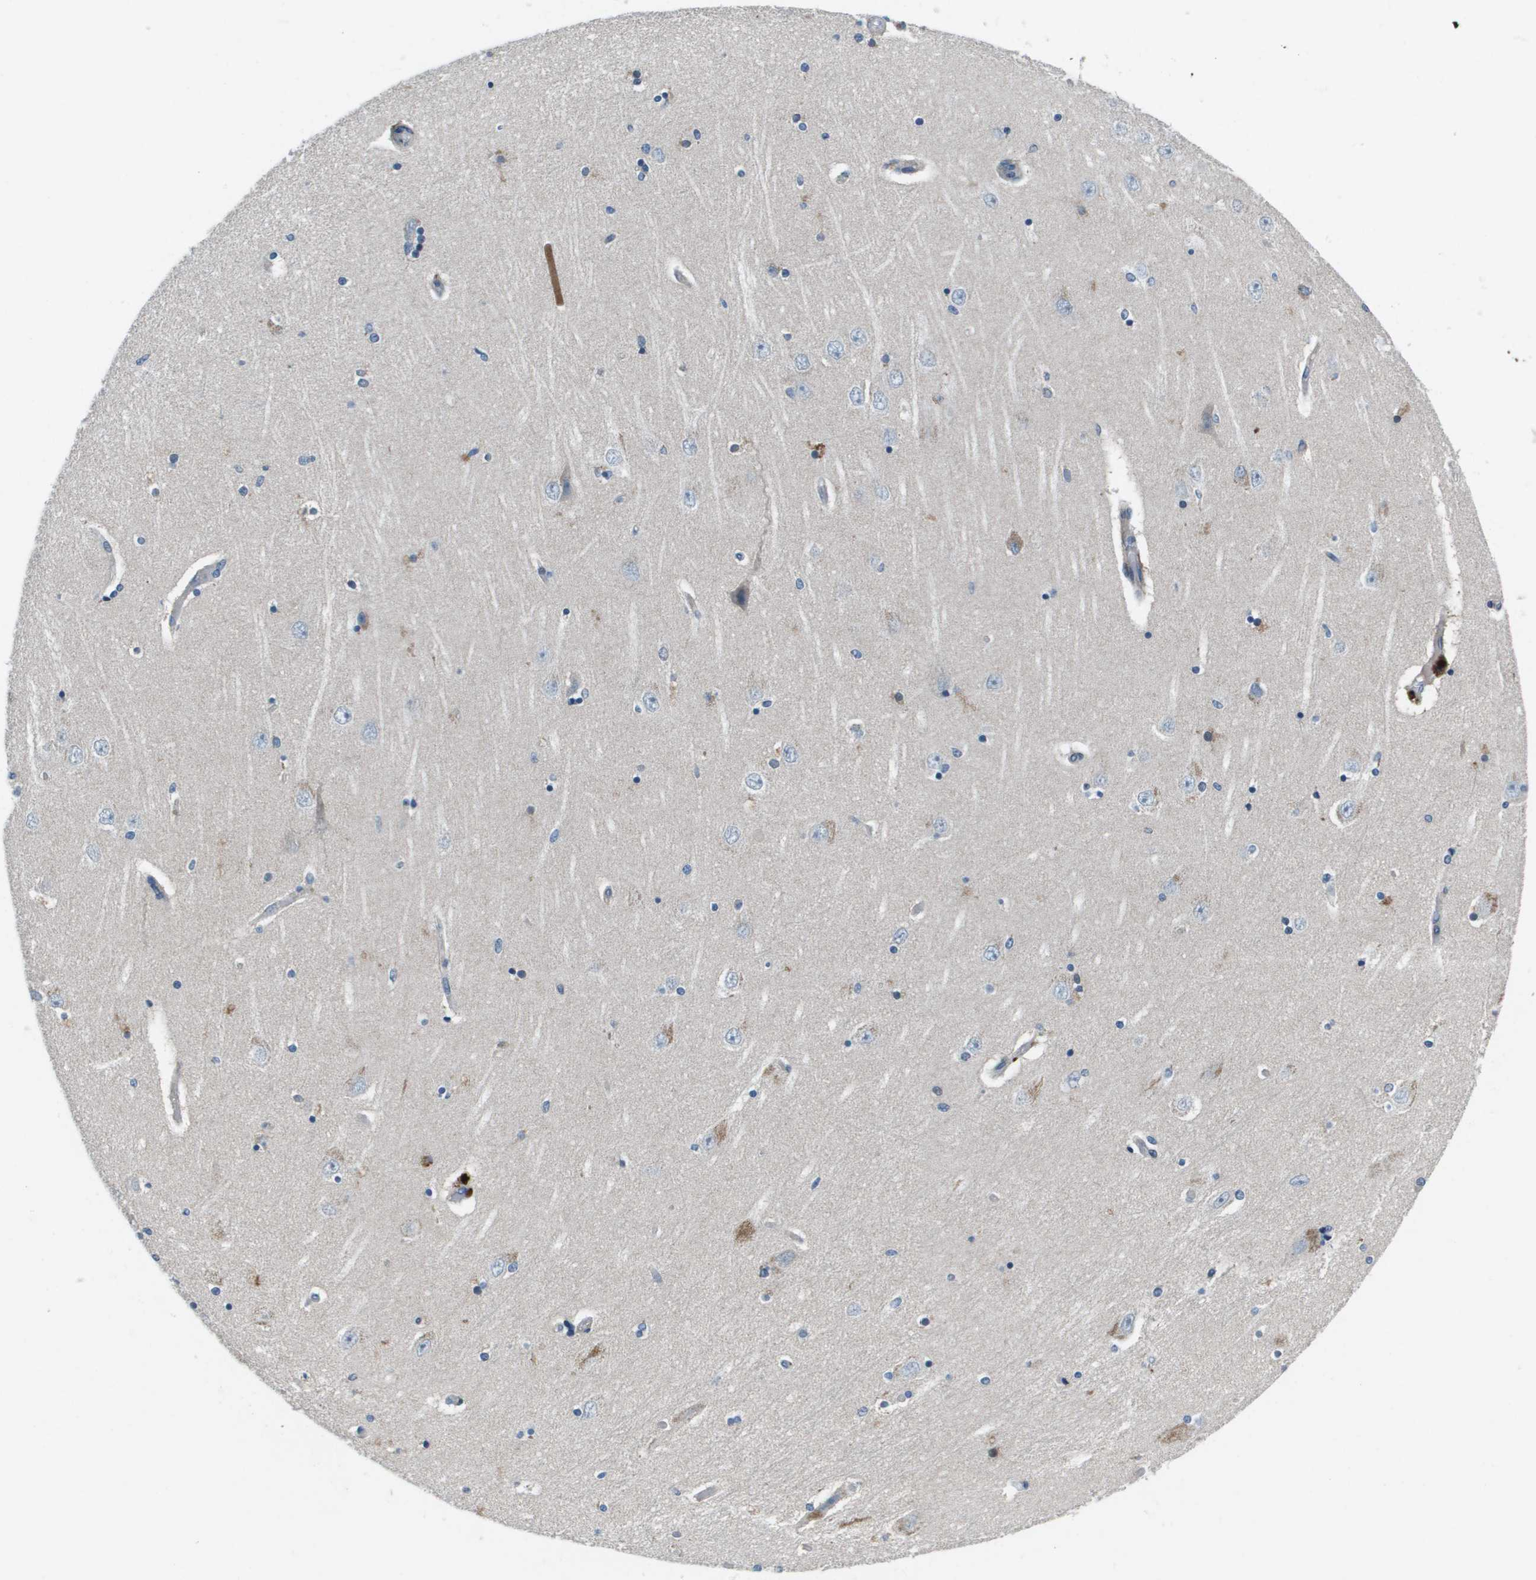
{"staining": {"intensity": "negative", "quantity": "none", "location": "none"}, "tissue": "hippocampus", "cell_type": "Glial cells", "image_type": "normal", "snomed": [{"axis": "morphology", "description": "Normal tissue, NOS"}, {"axis": "topography", "description": "Hippocampus"}], "caption": "Immunohistochemistry image of unremarkable hippocampus: hippocampus stained with DAB shows no significant protein staining in glial cells.", "gene": "PCOLCE", "patient": {"sex": "female", "age": 54}}